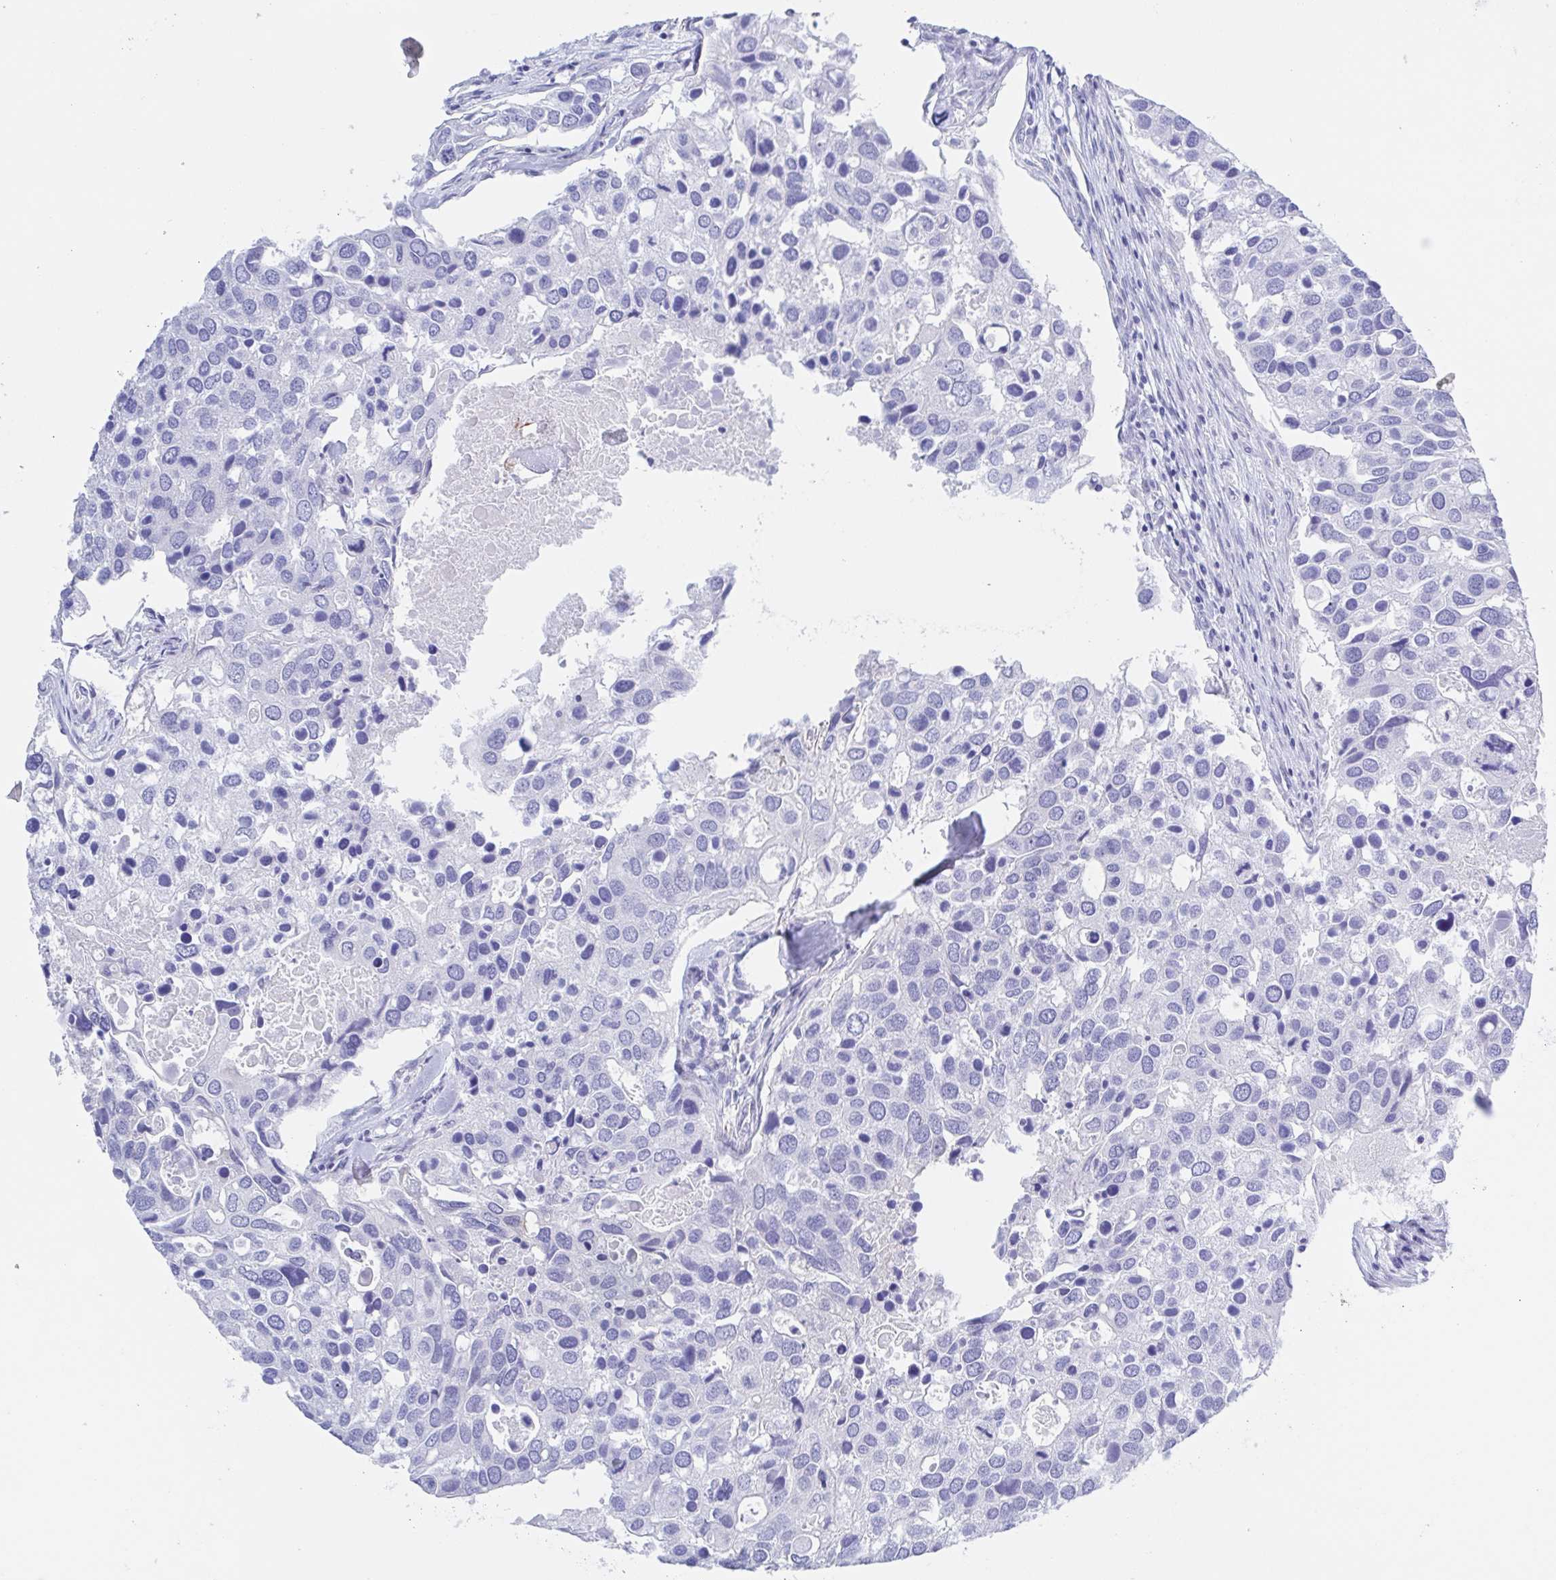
{"staining": {"intensity": "negative", "quantity": "none", "location": "none"}, "tissue": "breast cancer", "cell_type": "Tumor cells", "image_type": "cancer", "snomed": [{"axis": "morphology", "description": "Duct carcinoma"}, {"axis": "topography", "description": "Breast"}], "caption": "A high-resolution micrograph shows immunohistochemistry staining of breast cancer, which shows no significant expression in tumor cells.", "gene": "MUCL3", "patient": {"sex": "female", "age": 83}}